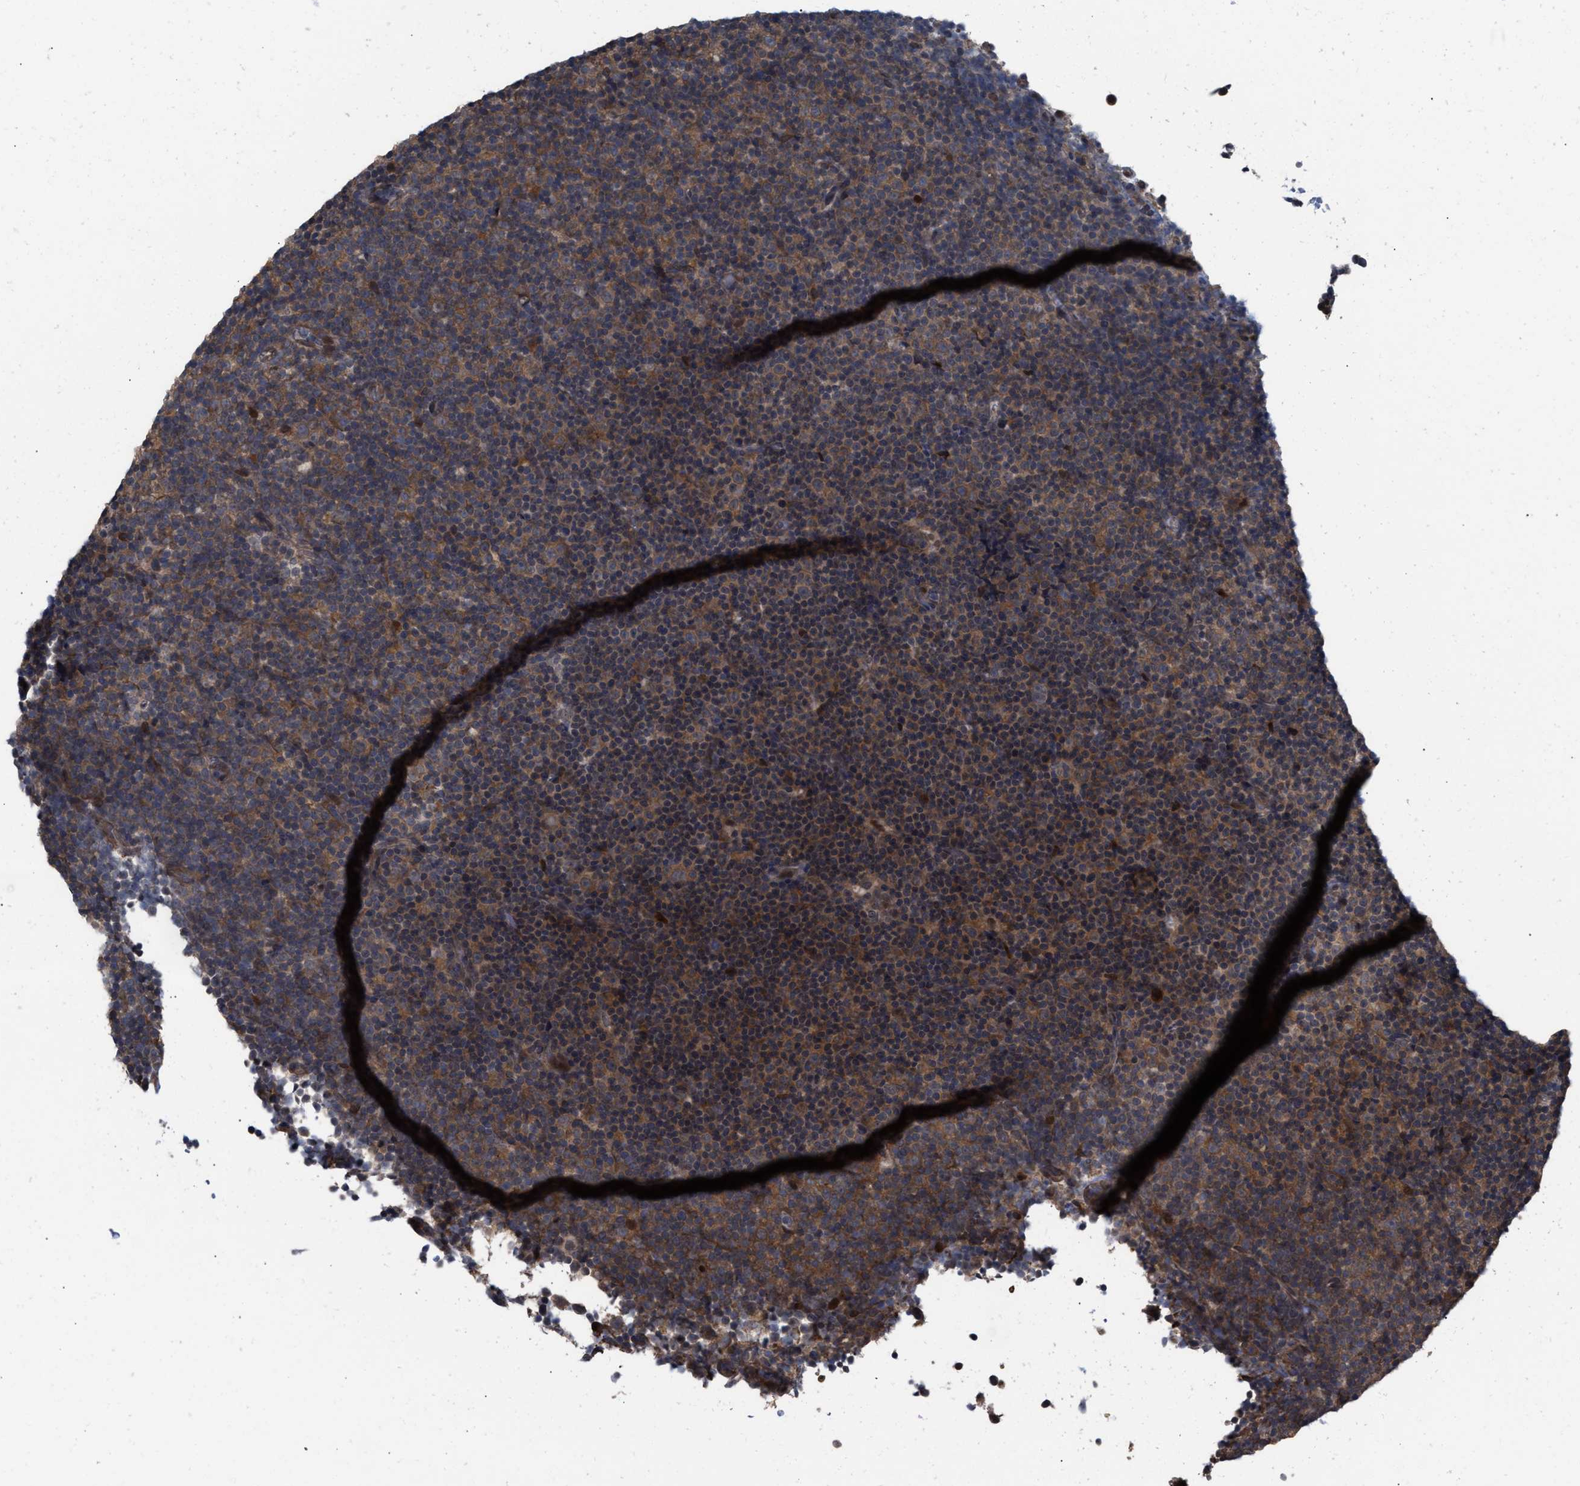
{"staining": {"intensity": "weak", "quantity": "25%-75%", "location": "cytoplasmic/membranous"}, "tissue": "lymphoma", "cell_type": "Tumor cells", "image_type": "cancer", "snomed": [{"axis": "morphology", "description": "Malignant lymphoma, non-Hodgkin's type, Low grade"}, {"axis": "topography", "description": "Lymph node"}], "caption": "The histopathology image demonstrates a brown stain indicating the presence of a protein in the cytoplasmic/membranous of tumor cells in lymphoma.", "gene": "TP53BP2", "patient": {"sex": "female", "age": 67}}